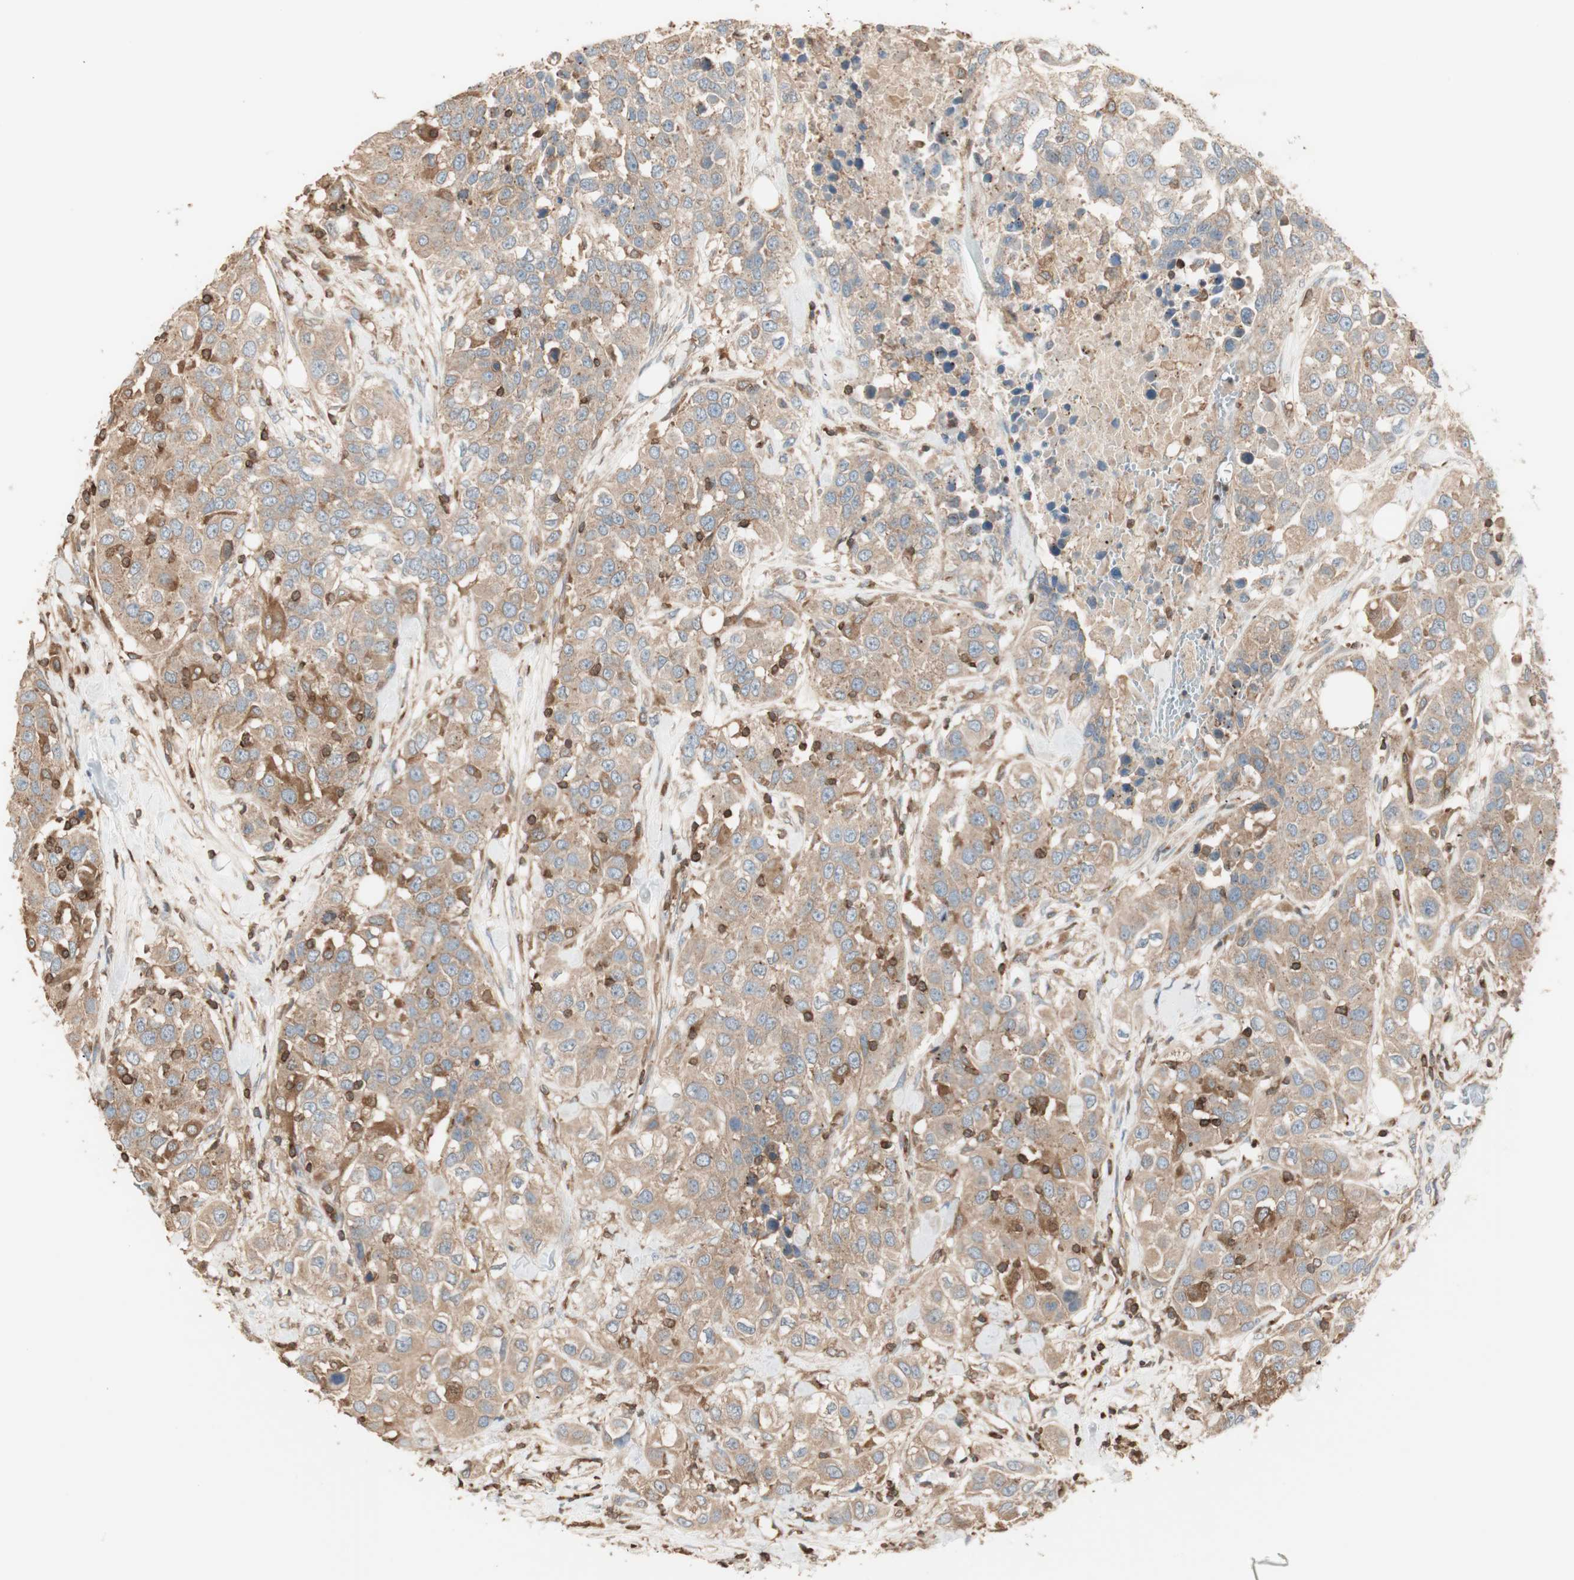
{"staining": {"intensity": "weak", "quantity": ">75%", "location": "cytoplasmic/membranous"}, "tissue": "urothelial cancer", "cell_type": "Tumor cells", "image_type": "cancer", "snomed": [{"axis": "morphology", "description": "Urothelial carcinoma, High grade"}, {"axis": "topography", "description": "Urinary bladder"}], "caption": "This is an image of immunohistochemistry staining of high-grade urothelial carcinoma, which shows weak expression in the cytoplasmic/membranous of tumor cells.", "gene": "CRLF3", "patient": {"sex": "female", "age": 80}}